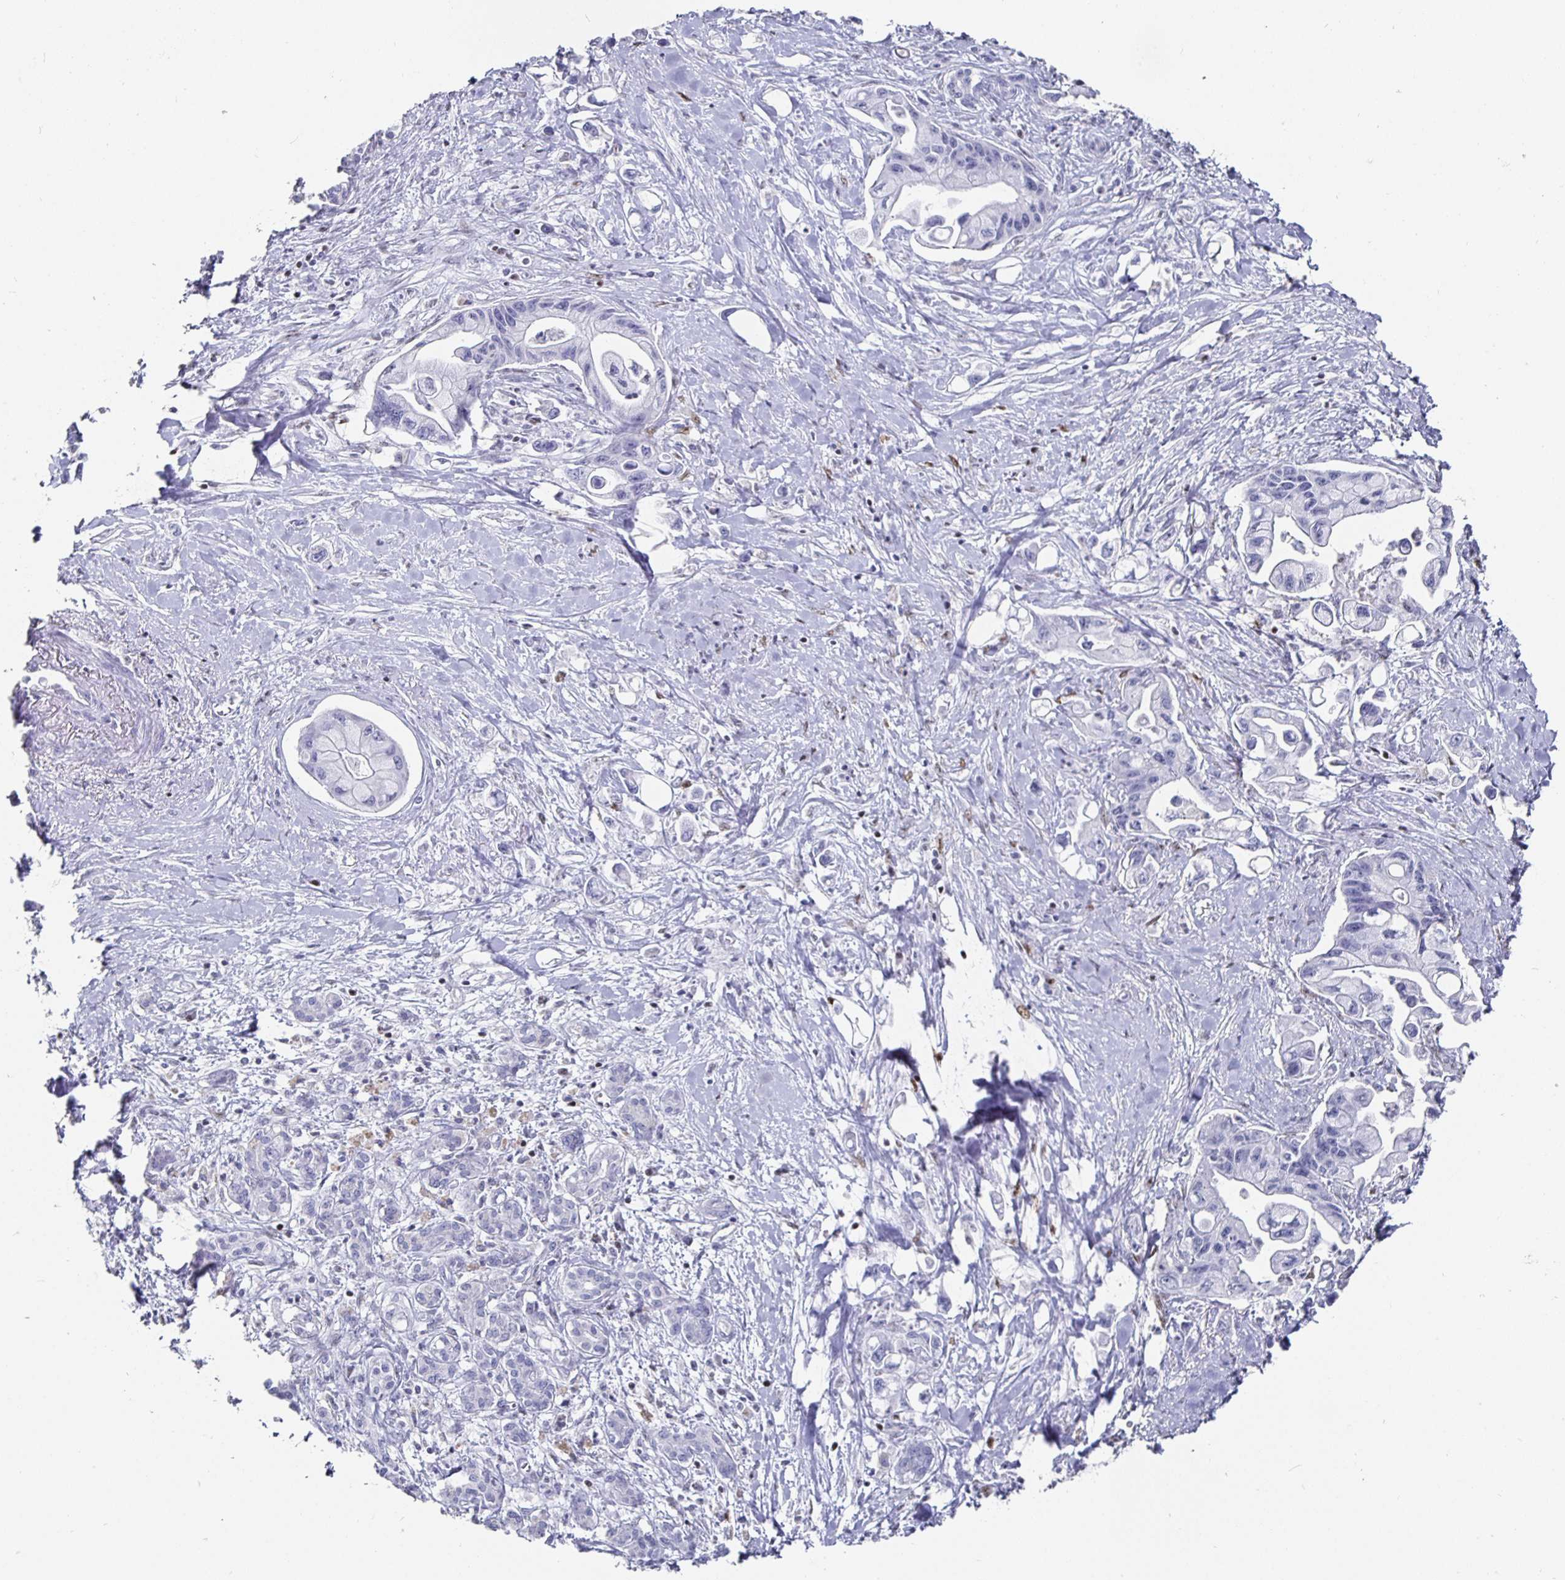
{"staining": {"intensity": "negative", "quantity": "none", "location": "none"}, "tissue": "pancreatic cancer", "cell_type": "Tumor cells", "image_type": "cancer", "snomed": [{"axis": "morphology", "description": "Adenocarcinoma, NOS"}, {"axis": "topography", "description": "Pancreas"}], "caption": "A high-resolution micrograph shows immunohistochemistry staining of pancreatic adenocarcinoma, which shows no significant staining in tumor cells. (Brightfield microscopy of DAB immunohistochemistry at high magnification).", "gene": "RUNX2", "patient": {"sex": "male", "age": 61}}